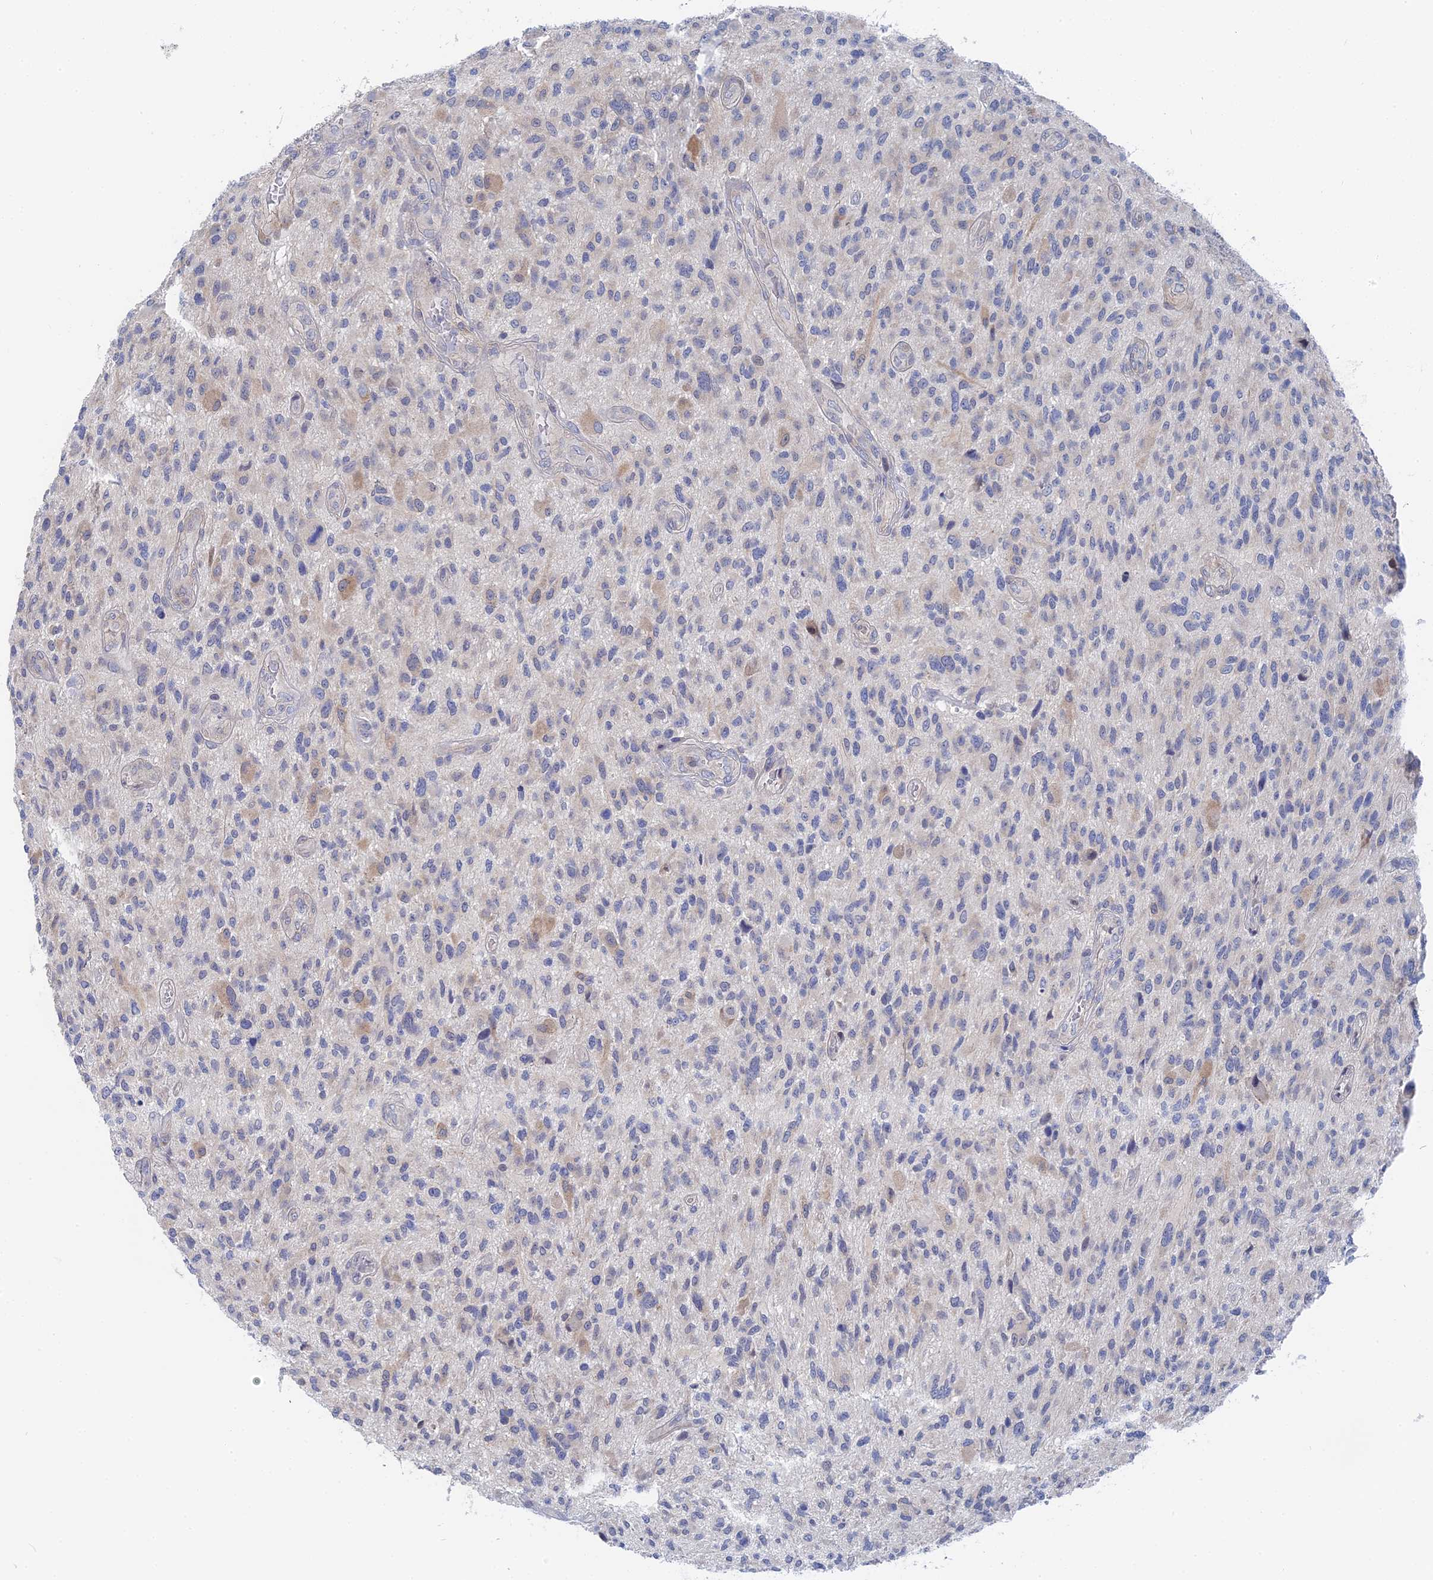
{"staining": {"intensity": "negative", "quantity": "none", "location": "none"}, "tissue": "glioma", "cell_type": "Tumor cells", "image_type": "cancer", "snomed": [{"axis": "morphology", "description": "Glioma, malignant, High grade"}, {"axis": "topography", "description": "Brain"}], "caption": "An IHC histopathology image of glioma is shown. There is no staining in tumor cells of glioma.", "gene": "MTHFSD", "patient": {"sex": "male", "age": 47}}